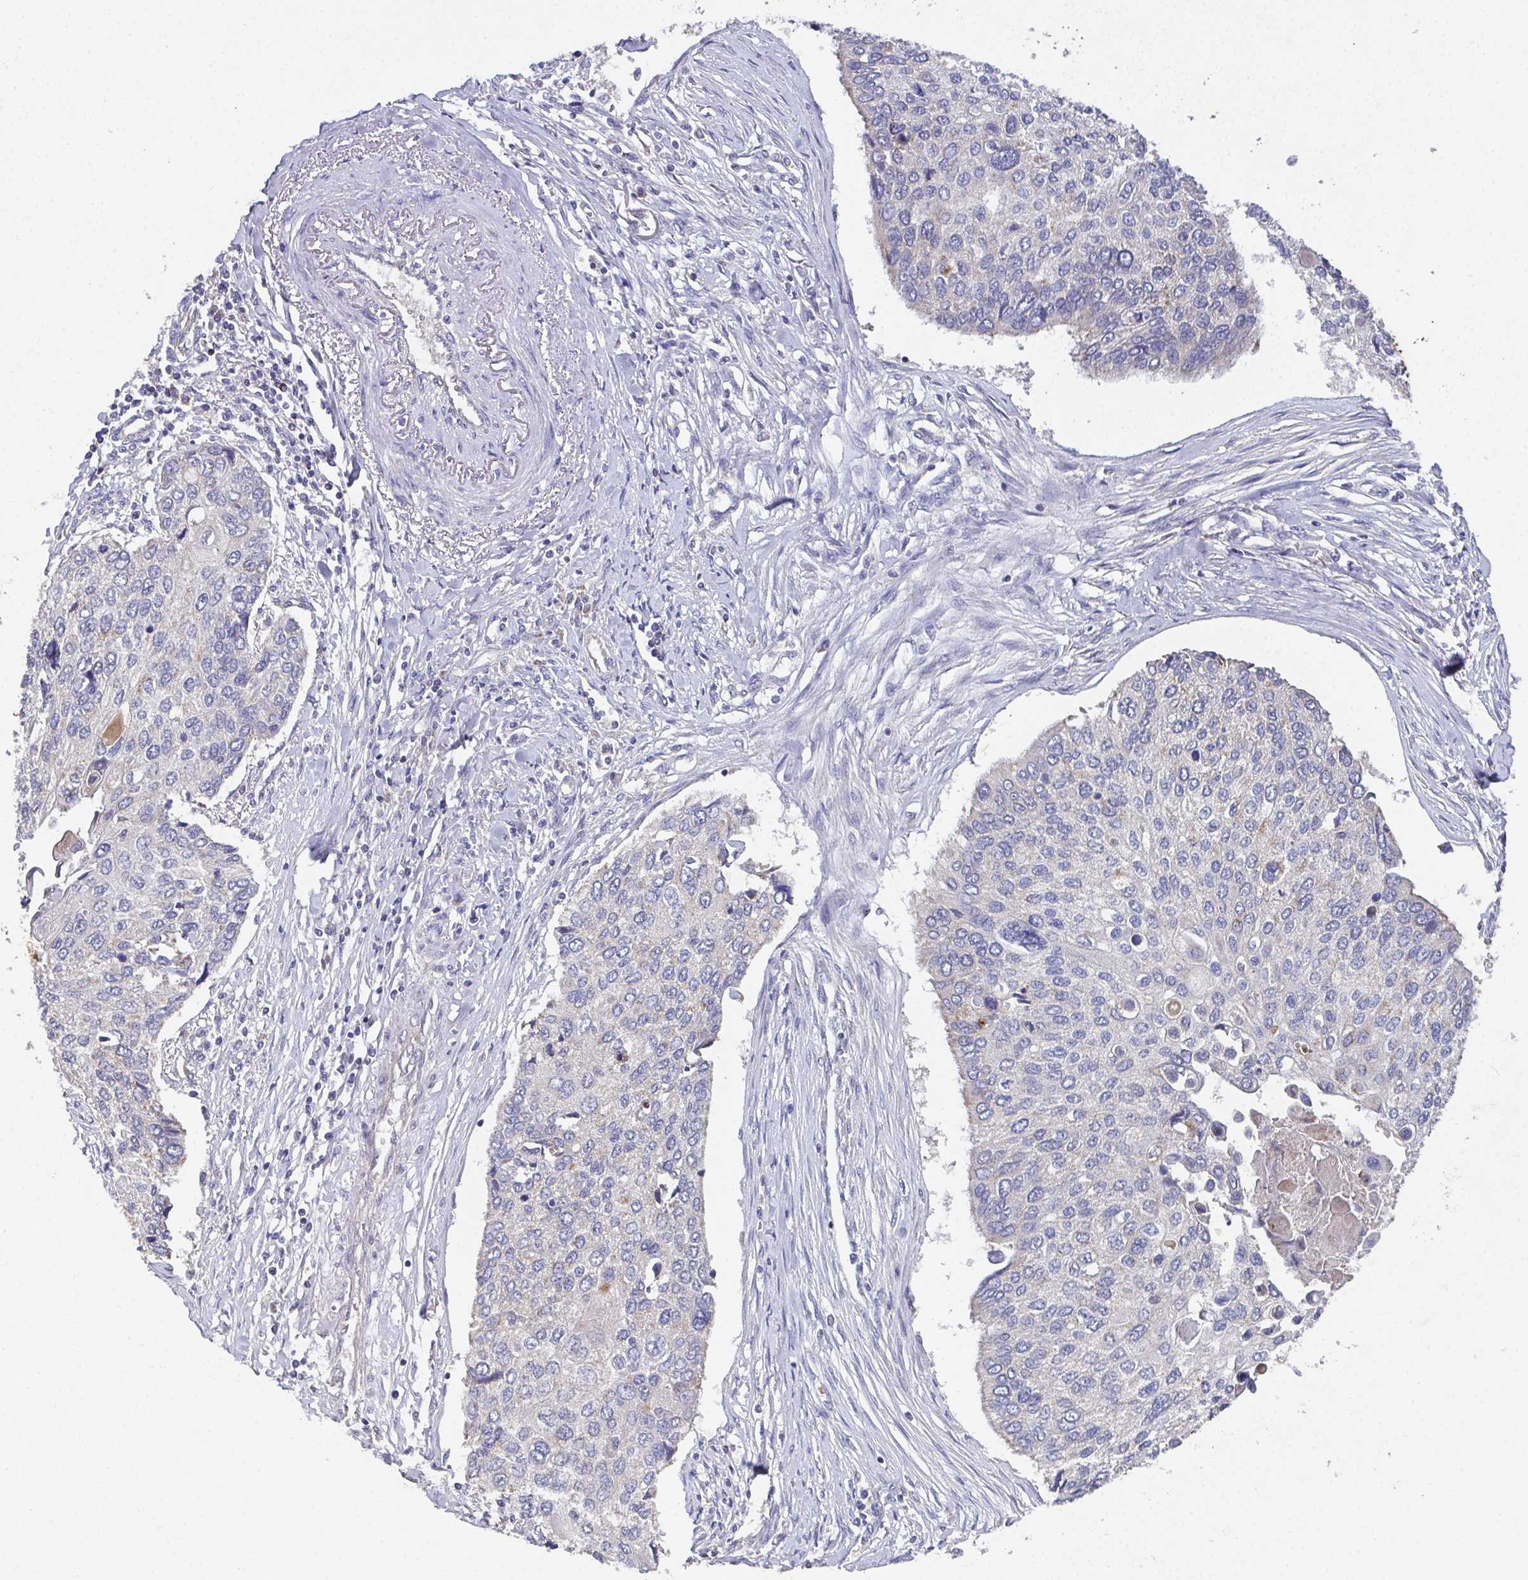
{"staining": {"intensity": "negative", "quantity": "none", "location": "none"}, "tissue": "lung cancer", "cell_type": "Tumor cells", "image_type": "cancer", "snomed": [{"axis": "morphology", "description": "Squamous cell carcinoma, NOS"}, {"axis": "morphology", "description": "Squamous cell carcinoma, metastatic, NOS"}, {"axis": "topography", "description": "Lung"}], "caption": "Immunohistochemical staining of human lung cancer (metastatic squamous cell carcinoma) reveals no significant positivity in tumor cells. The staining was performed using DAB to visualize the protein expression in brown, while the nuclei were stained in blue with hematoxylin (Magnification: 20x).", "gene": "MT-ND3", "patient": {"sex": "male", "age": 63}}